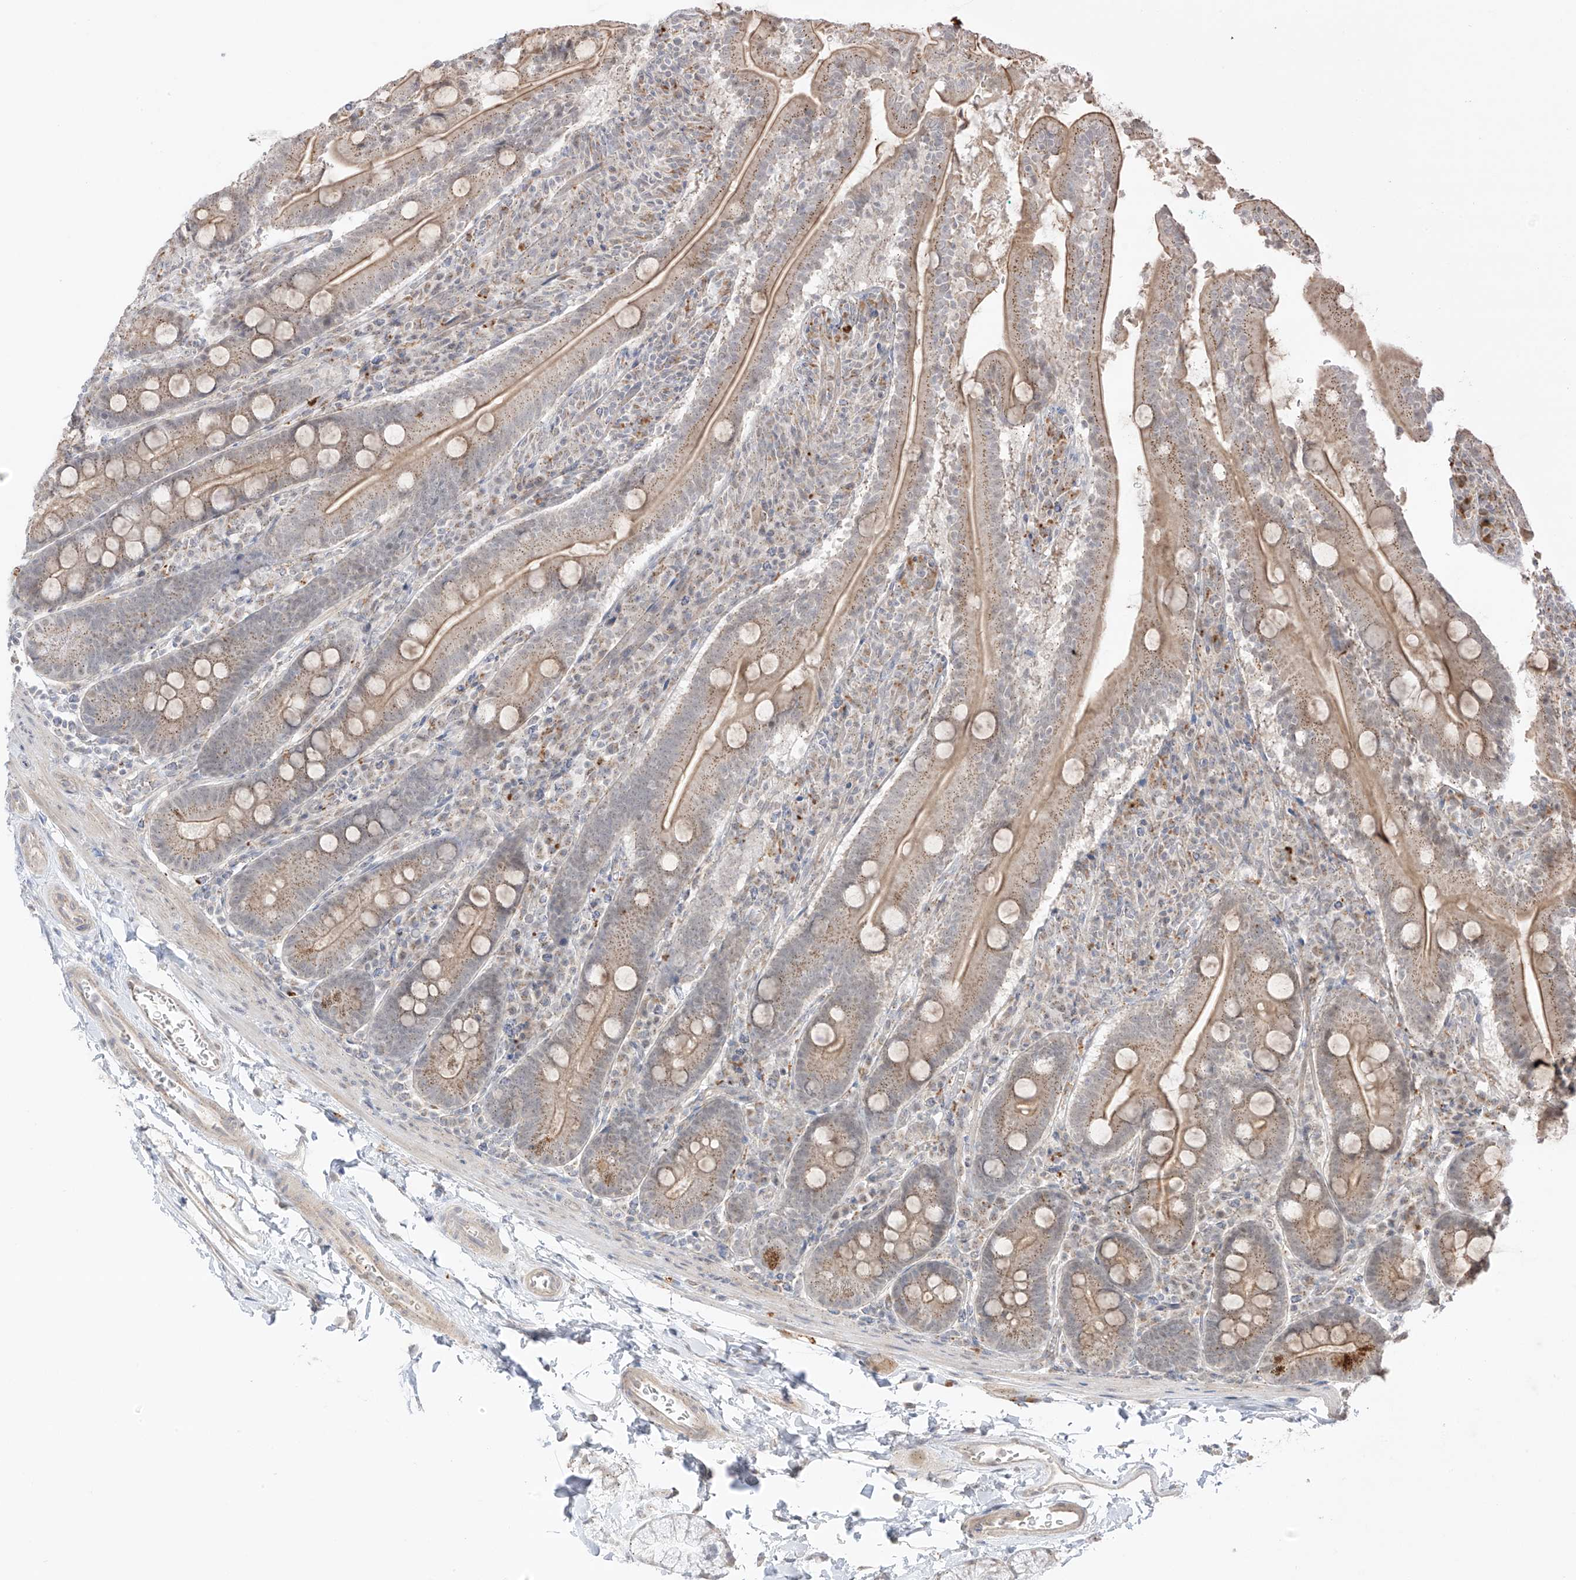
{"staining": {"intensity": "moderate", "quantity": "25%-75%", "location": "cytoplasmic/membranous"}, "tissue": "duodenum", "cell_type": "Glandular cells", "image_type": "normal", "snomed": [{"axis": "morphology", "description": "Normal tissue, NOS"}, {"axis": "topography", "description": "Duodenum"}], "caption": "High-power microscopy captured an immunohistochemistry (IHC) micrograph of benign duodenum, revealing moderate cytoplasmic/membranous staining in about 25%-75% of glandular cells.", "gene": "N4BP3", "patient": {"sex": "male", "age": 35}}